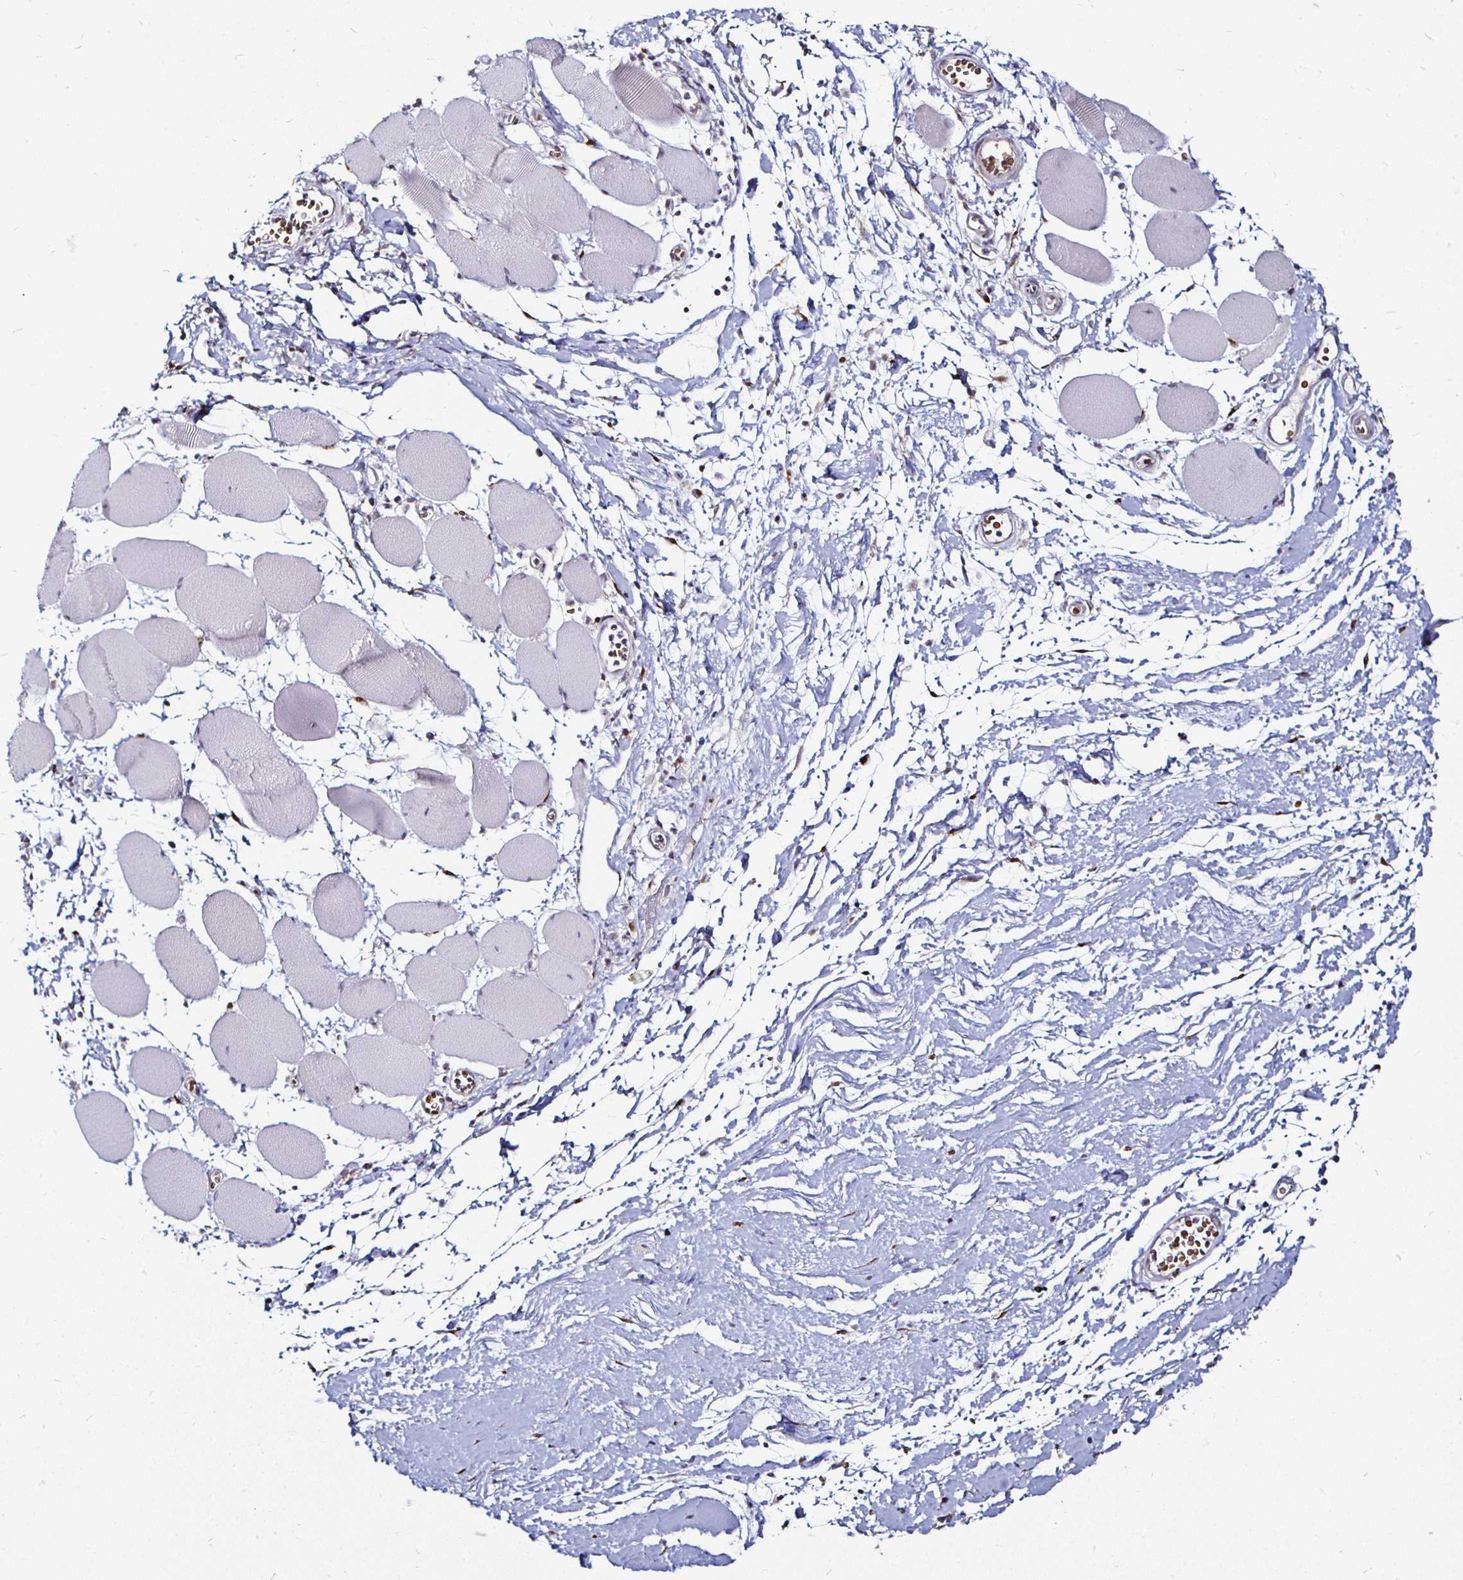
{"staining": {"intensity": "negative", "quantity": "none", "location": "none"}, "tissue": "skeletal muscle", "cell_type": "Myocytes", "image_type": "normal", "snomed": [{"axis": "morphology", "description": "Normal tissue, NOS"}, {"axis": "topography", "description": "Skeletal muscle"}], "caption": "Image shows no protein expression in myocytes of normal skeletal muscle. The staining was performed using DAB (3,3'-diaminobenzidine) to visualize the protein expression in brown, while the nuclei were stained in blue with hematoxylin (Magnification: 20x).", "gene": "ATG3", "patient": {"sex": "female", "age": 75}}